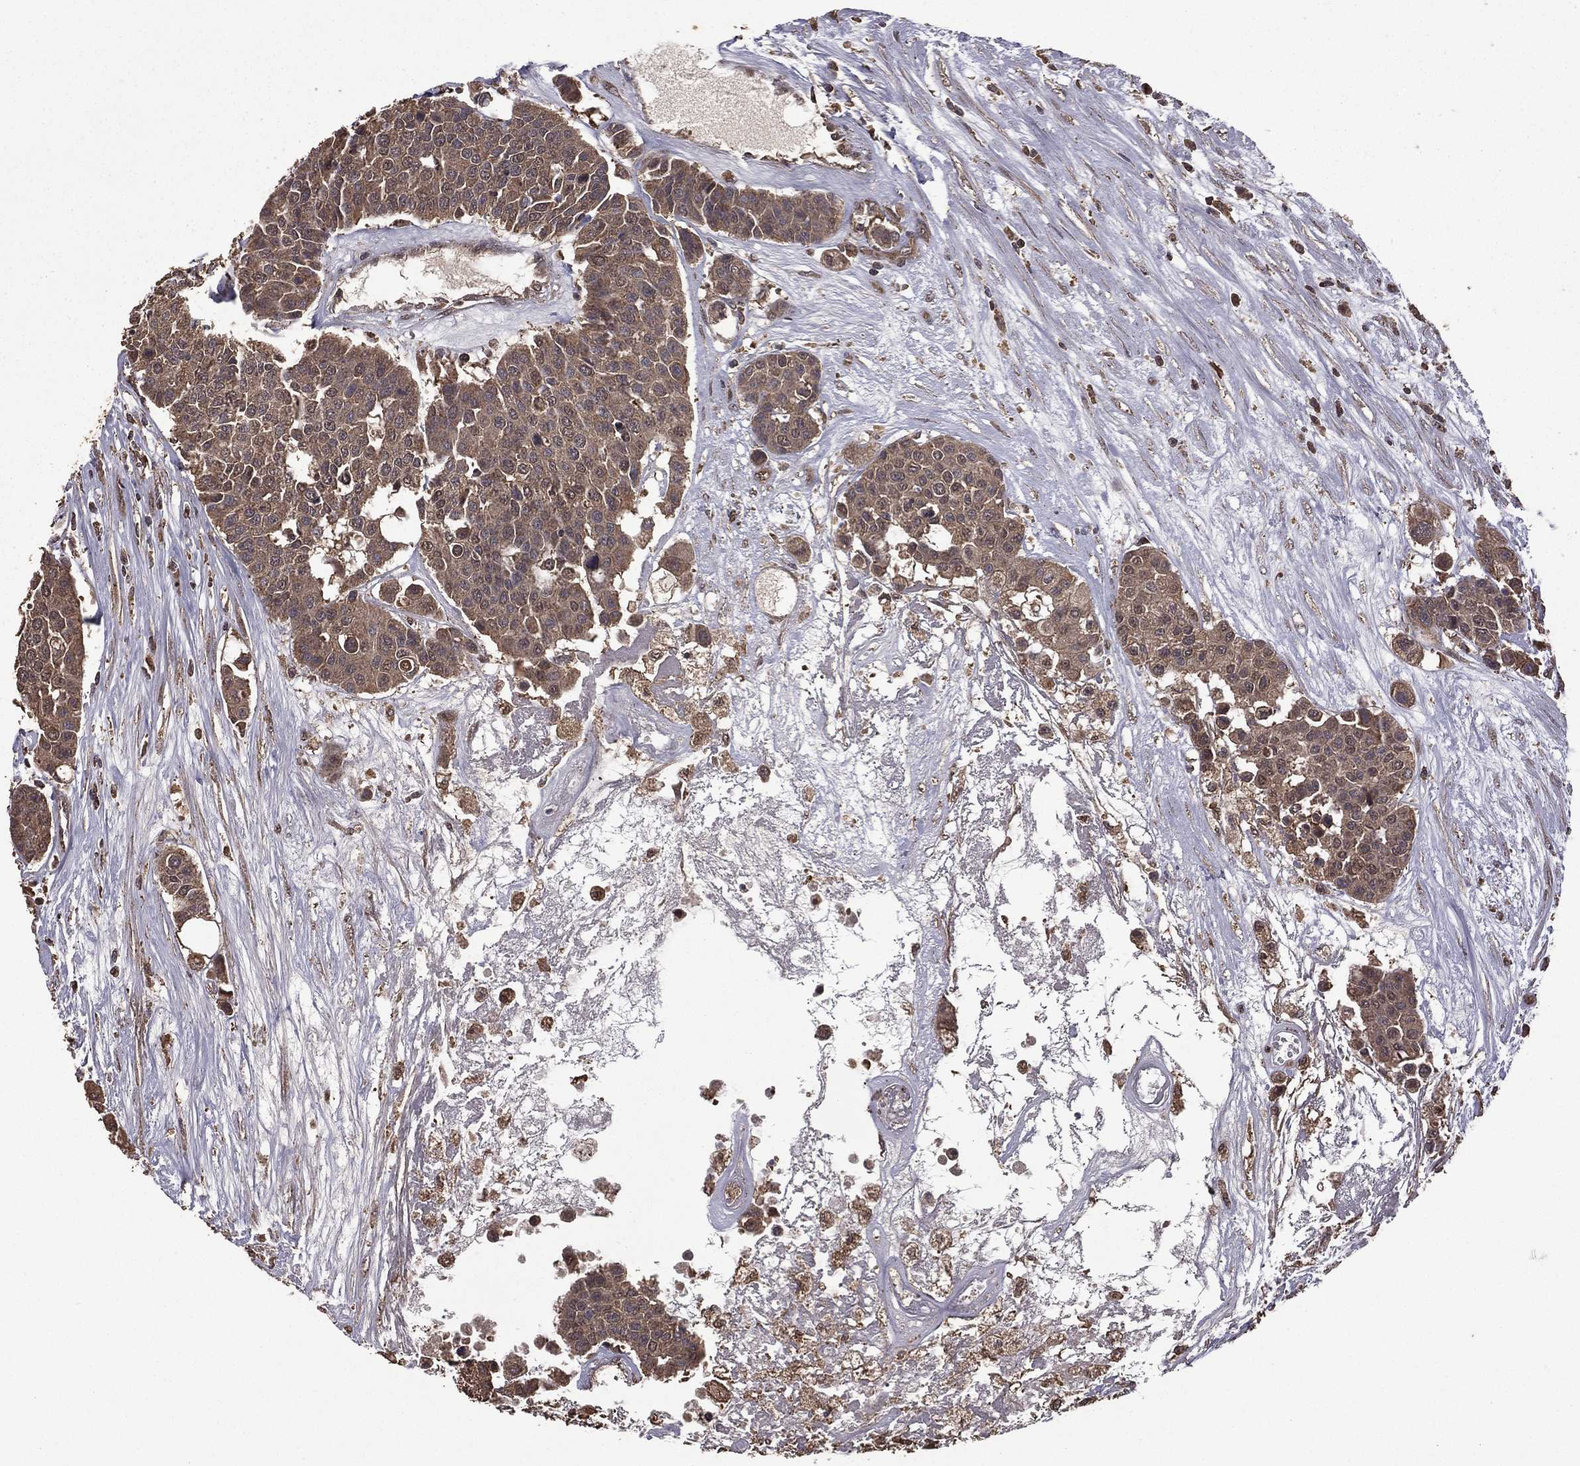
{"staining": {"intensity": "weak", "quantity": "<25%", "location": "cytoplasmic/membranous"}, "tissue": "carcinoid", "cell_type": "Tumor cells", "image_type": "cancer", "snomed": [{"axis": "morphology", "description": "Carcinoid, malignant, NOS"}, {"axis": "topography", "description": "Colon"}], "caption": "Carcinoid stained for a protein using immunohistochemistry displays no positivity tumor cells.", "gene": "BIRC6", "patient": {"sex": "male", "age": 81}}